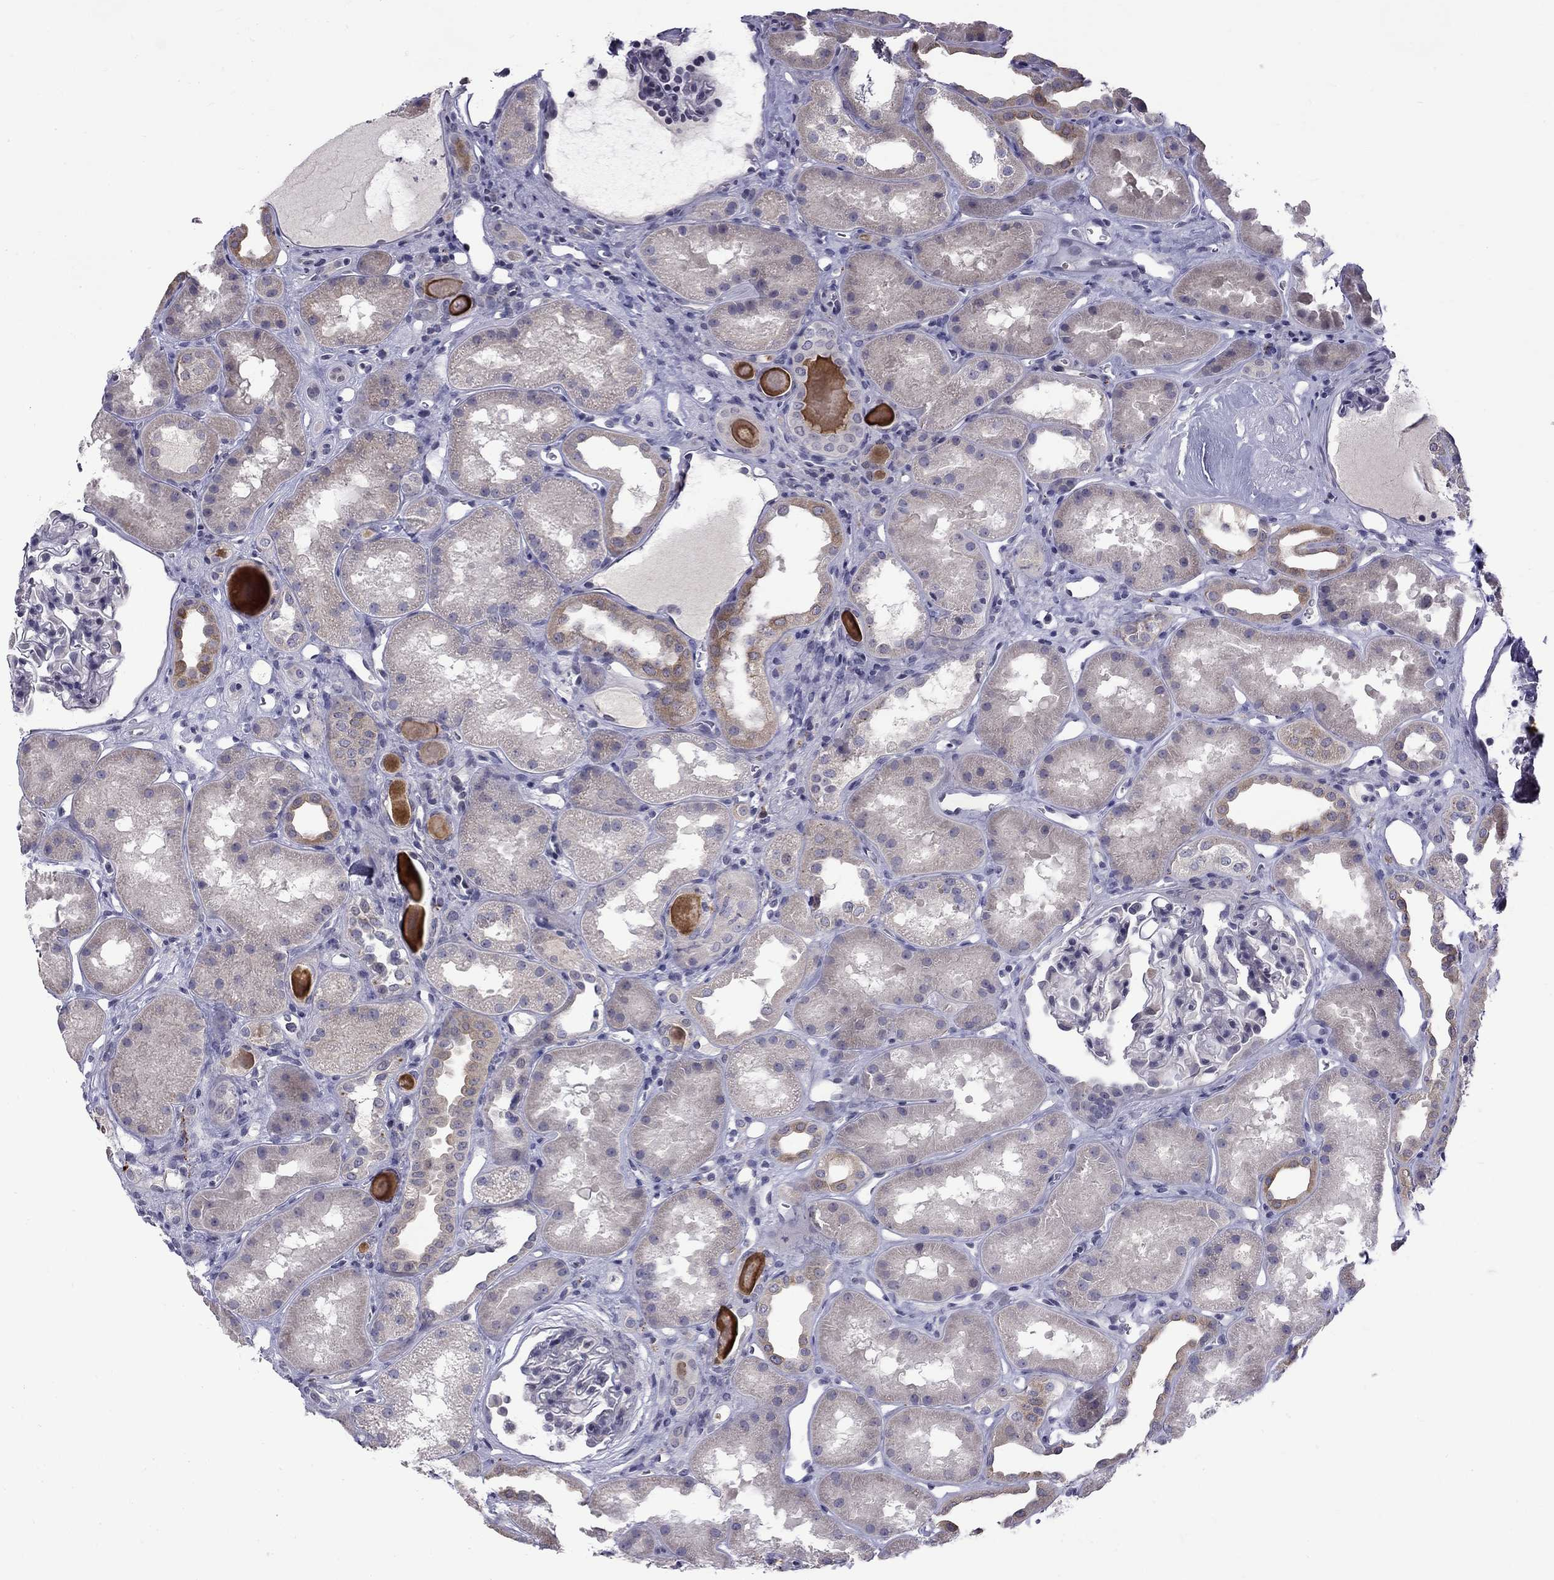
{"staining": {"intensity": "negative", "quantity": "none", "location": "none"}, "tissue": "kidney", "cell_type": "Cells in glomeruli", "image_type": "normal", "snomed": [{"axis": "morphology", "description": "Normal tissue, NOS"}, {"axis": "topography", "description": "Kidney"}], "caption": "Immunohistochemistry image of unremarkable kidney stained for a protein (brown), which reveals no staining in cells in glomeruli.", "gene": "RTL9", "patient": {"sex": "male", "age": 61}}